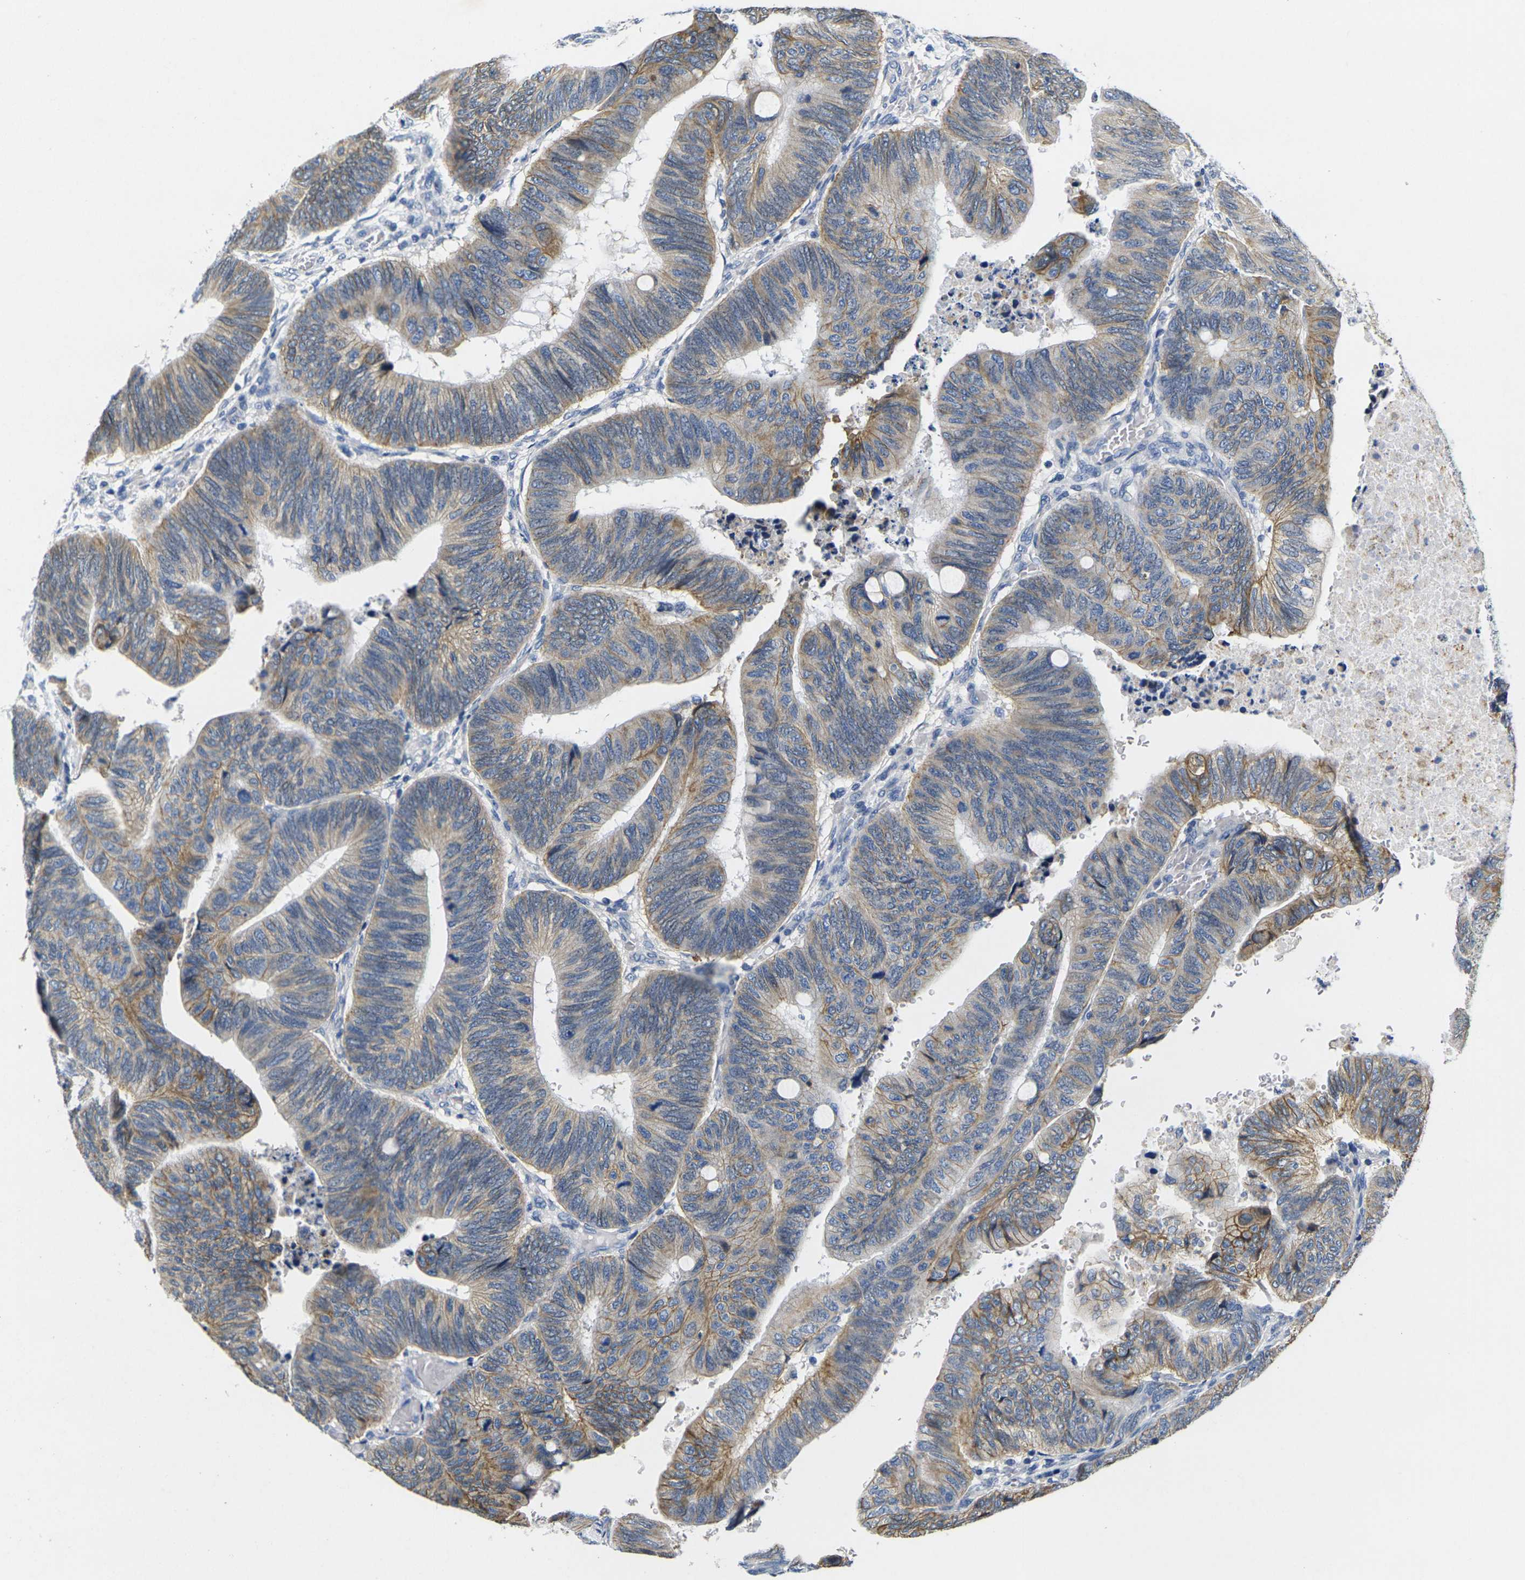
{"staining": {"intensity": "moderate", "quantity": "25%-75%", "location": "cytoplasmic/membranous"}, "tissue": "colorectal cancer", "cell_type": "Tumor cells", "image_type": "cancer", "snomed": [{"axis": "morphology", "description": "Normal tissue, NOS"}, {"axis": "morphology", "description": "Adenocarcinoma, NOS"}, {"axis": "topography", "description": "Rectum"}, {"axis": "topography", "description": "Peripheral nerve tissue"}], "caption": "This is an image of IHC staining of colorectal cancer, which shows moderate staining in the cytoplasmic/membranous of tumor cells.", "gene": "NOCT", "patient": {"sex": "male", "age": 92}}